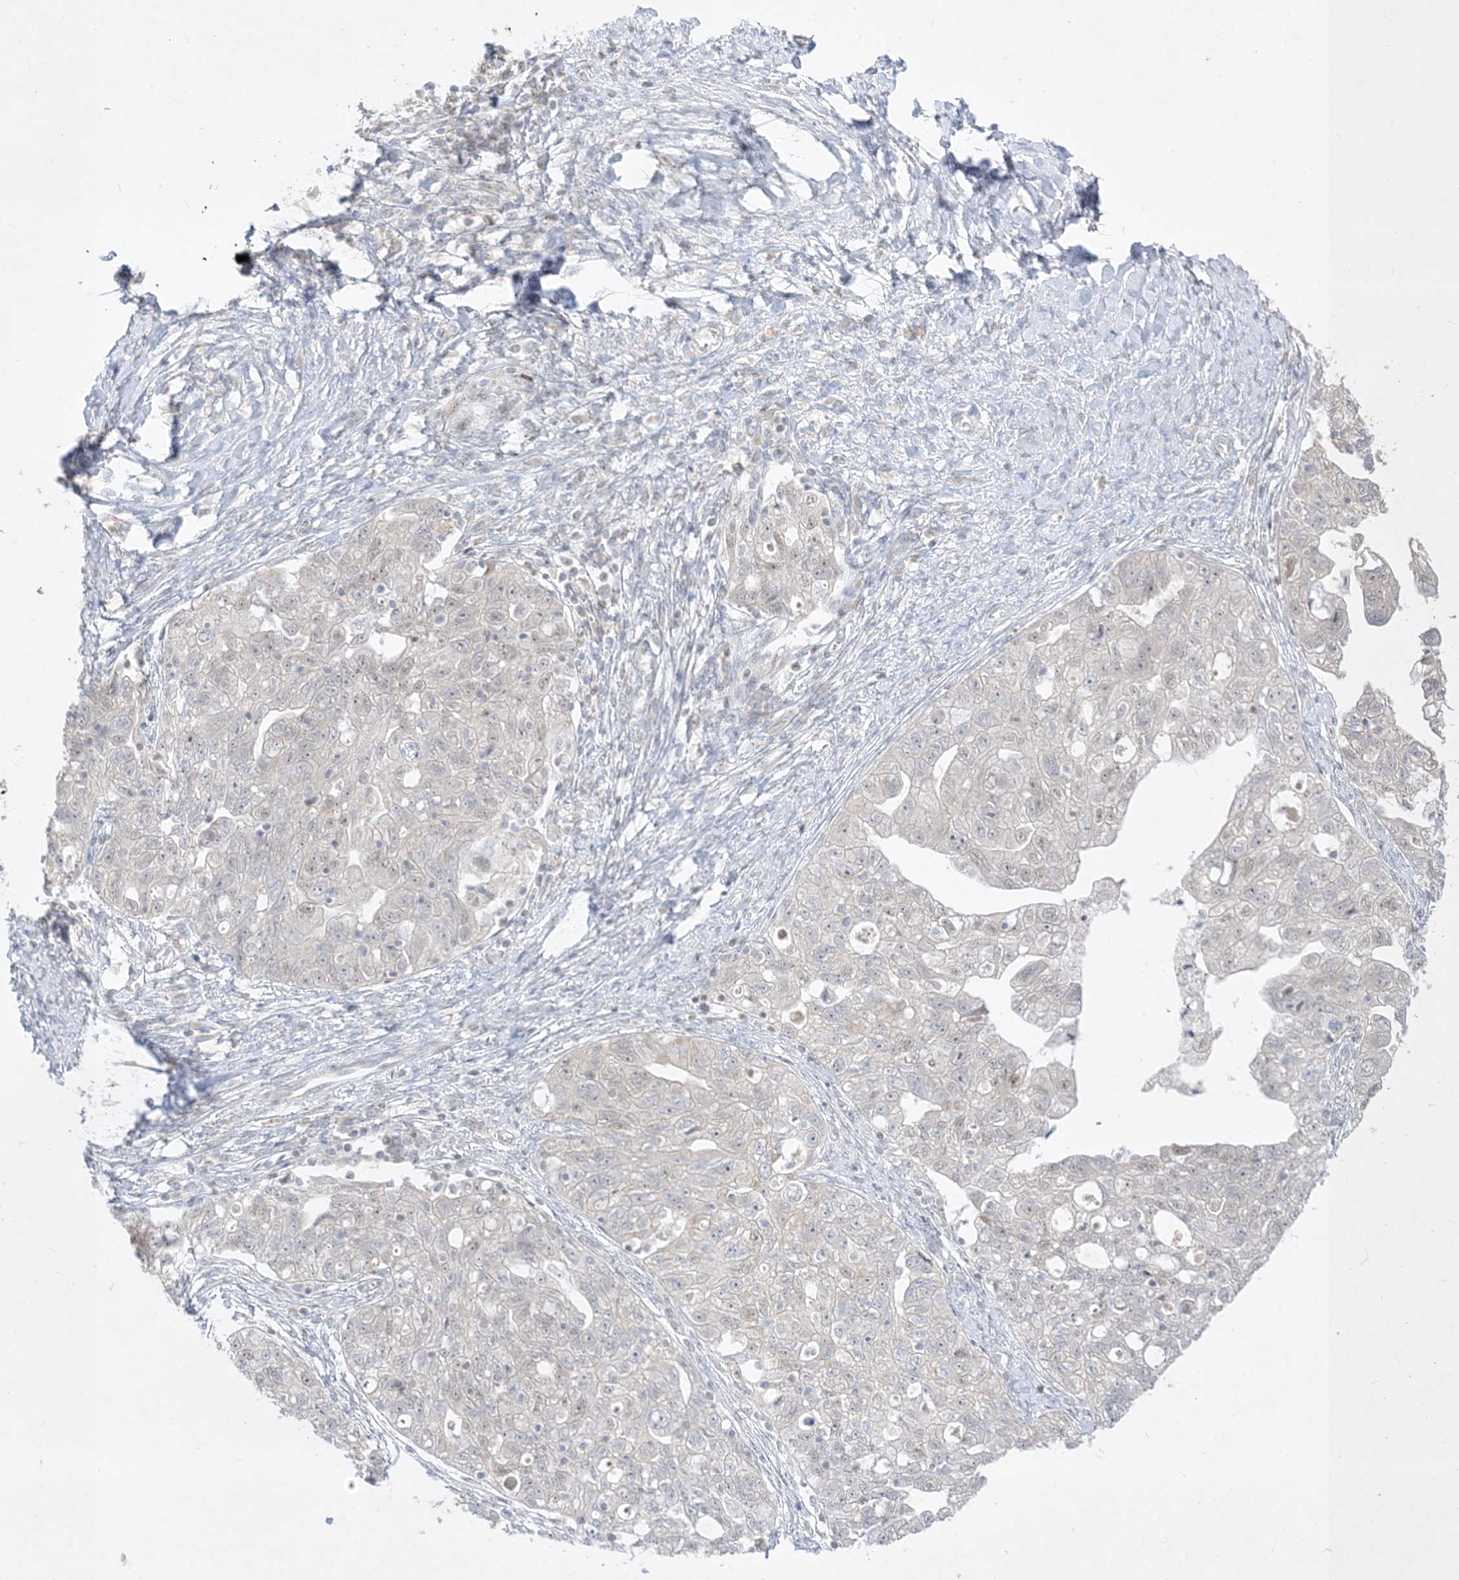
{"staining": {"intensity": "negative", "quantity": "none", "location": "none"}, "tissue": "ovarian cancer", "cell_type": "Tumor cells", "image_type": "cancer", "snomed": [{"axis": "morphology", "description": "Carcinoma, NOS"}, {"axis": "morphology", "description": "Cystadenocarcinoma, serous, NOS"}, {"axis": "topography", "description": "Ovary"}], "caption": "The photomicrograph shows no significant positivity in tumor cells of ovarian cancer.", "gene": "BHLHE40", "patient": {"sex": "female", "age": 69}}